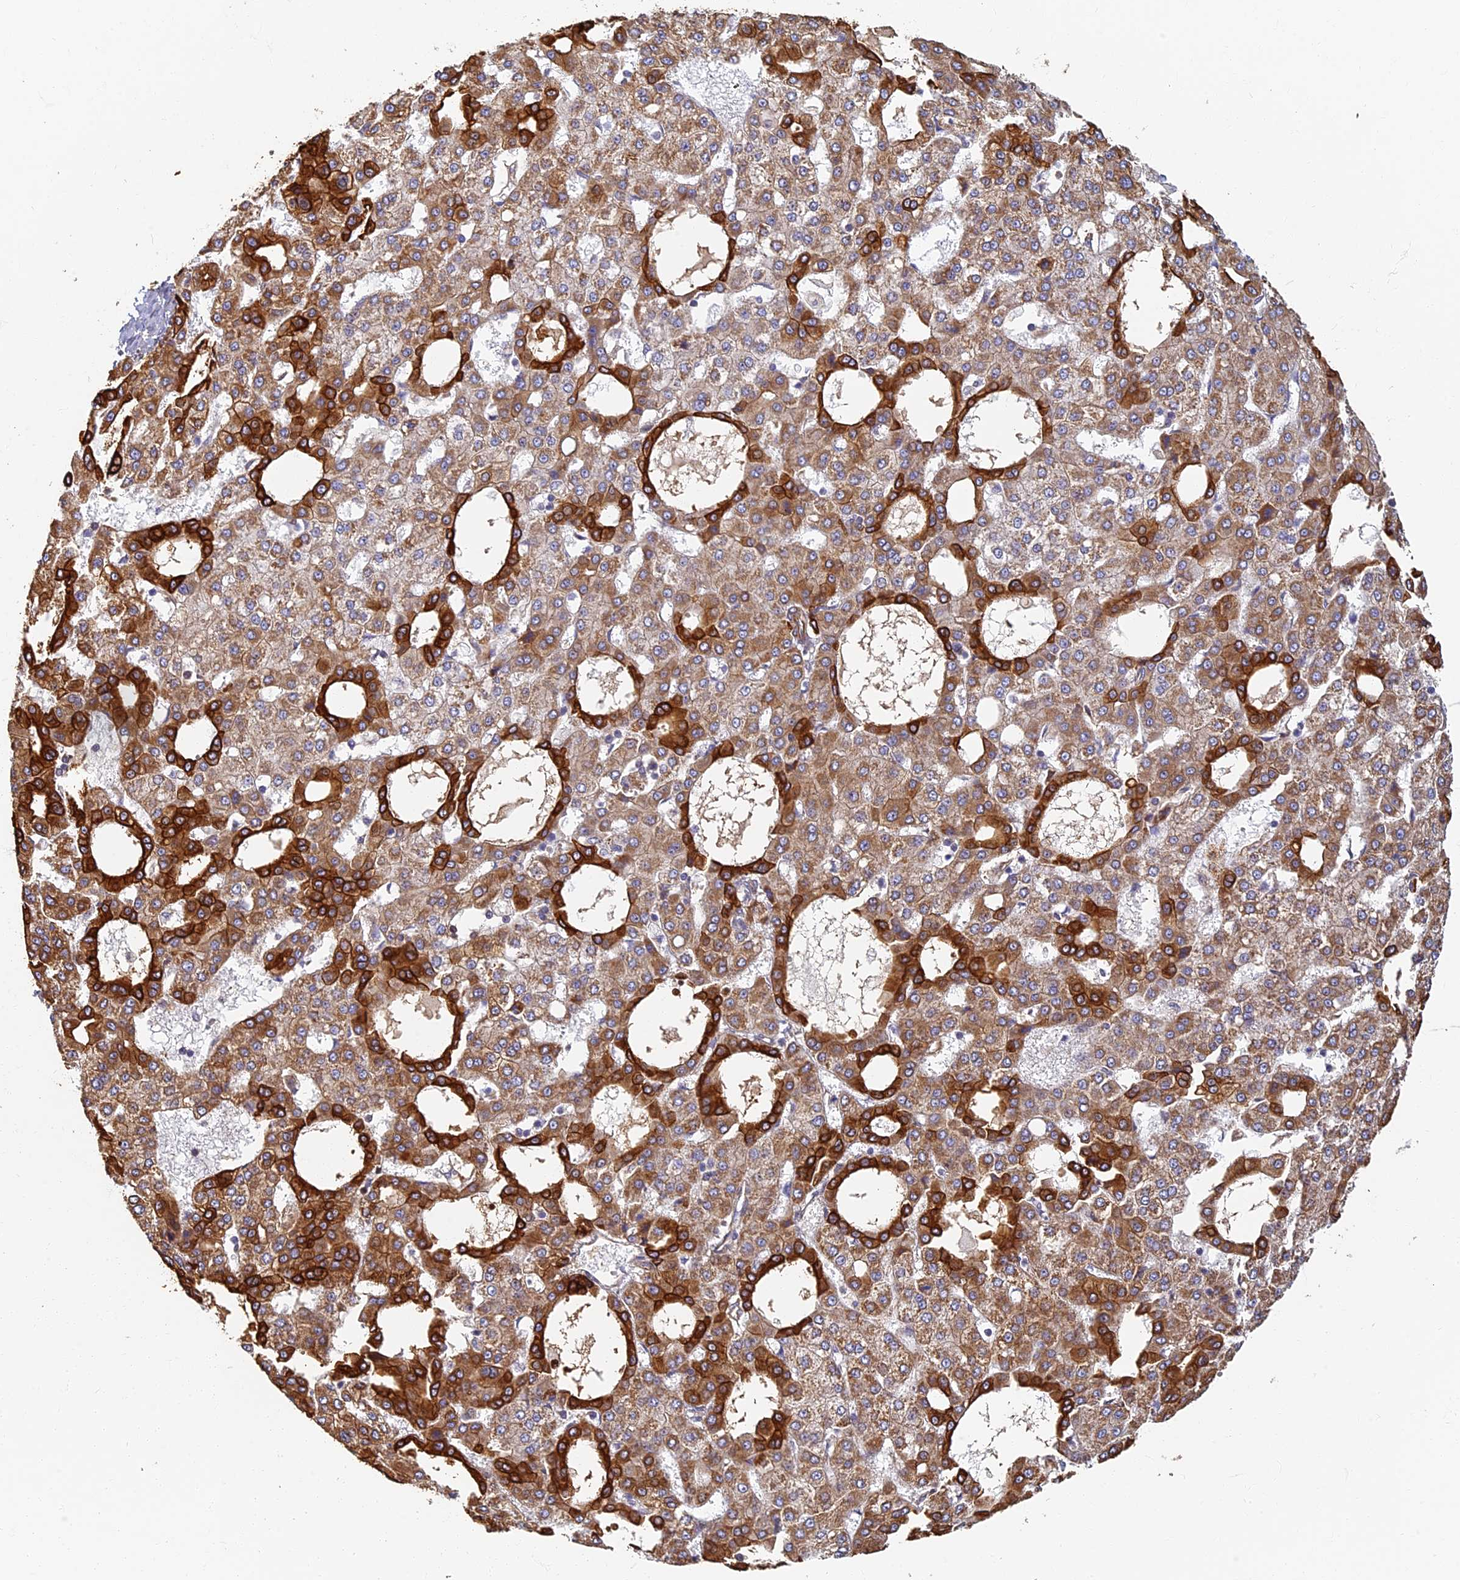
{"staining": {"intensity": "strong", "quantity": "25%-75%", "location": "cytoplasmic/membranous"}, "tissue": "liver cancer", "cell_type": "Tumor cells", "image_type": "cancer", "snomed": [{"axis": "morphology", "description": "Carcinoma, Hepatocellular, NOS"}, {"axis": "topography", "description": "Liver"}], "caption": "Immunohistochemistry photomicrograph of human liver cancer (hepatocellular carcinoma) stained for a protein (brown), which demonstrates high levels of strong cytoplasmic/membranous positivity in approximately 25%-75% of tumor cells.", "gene": "LRRC57", "patient": {"sex": "male", "age": 47}}